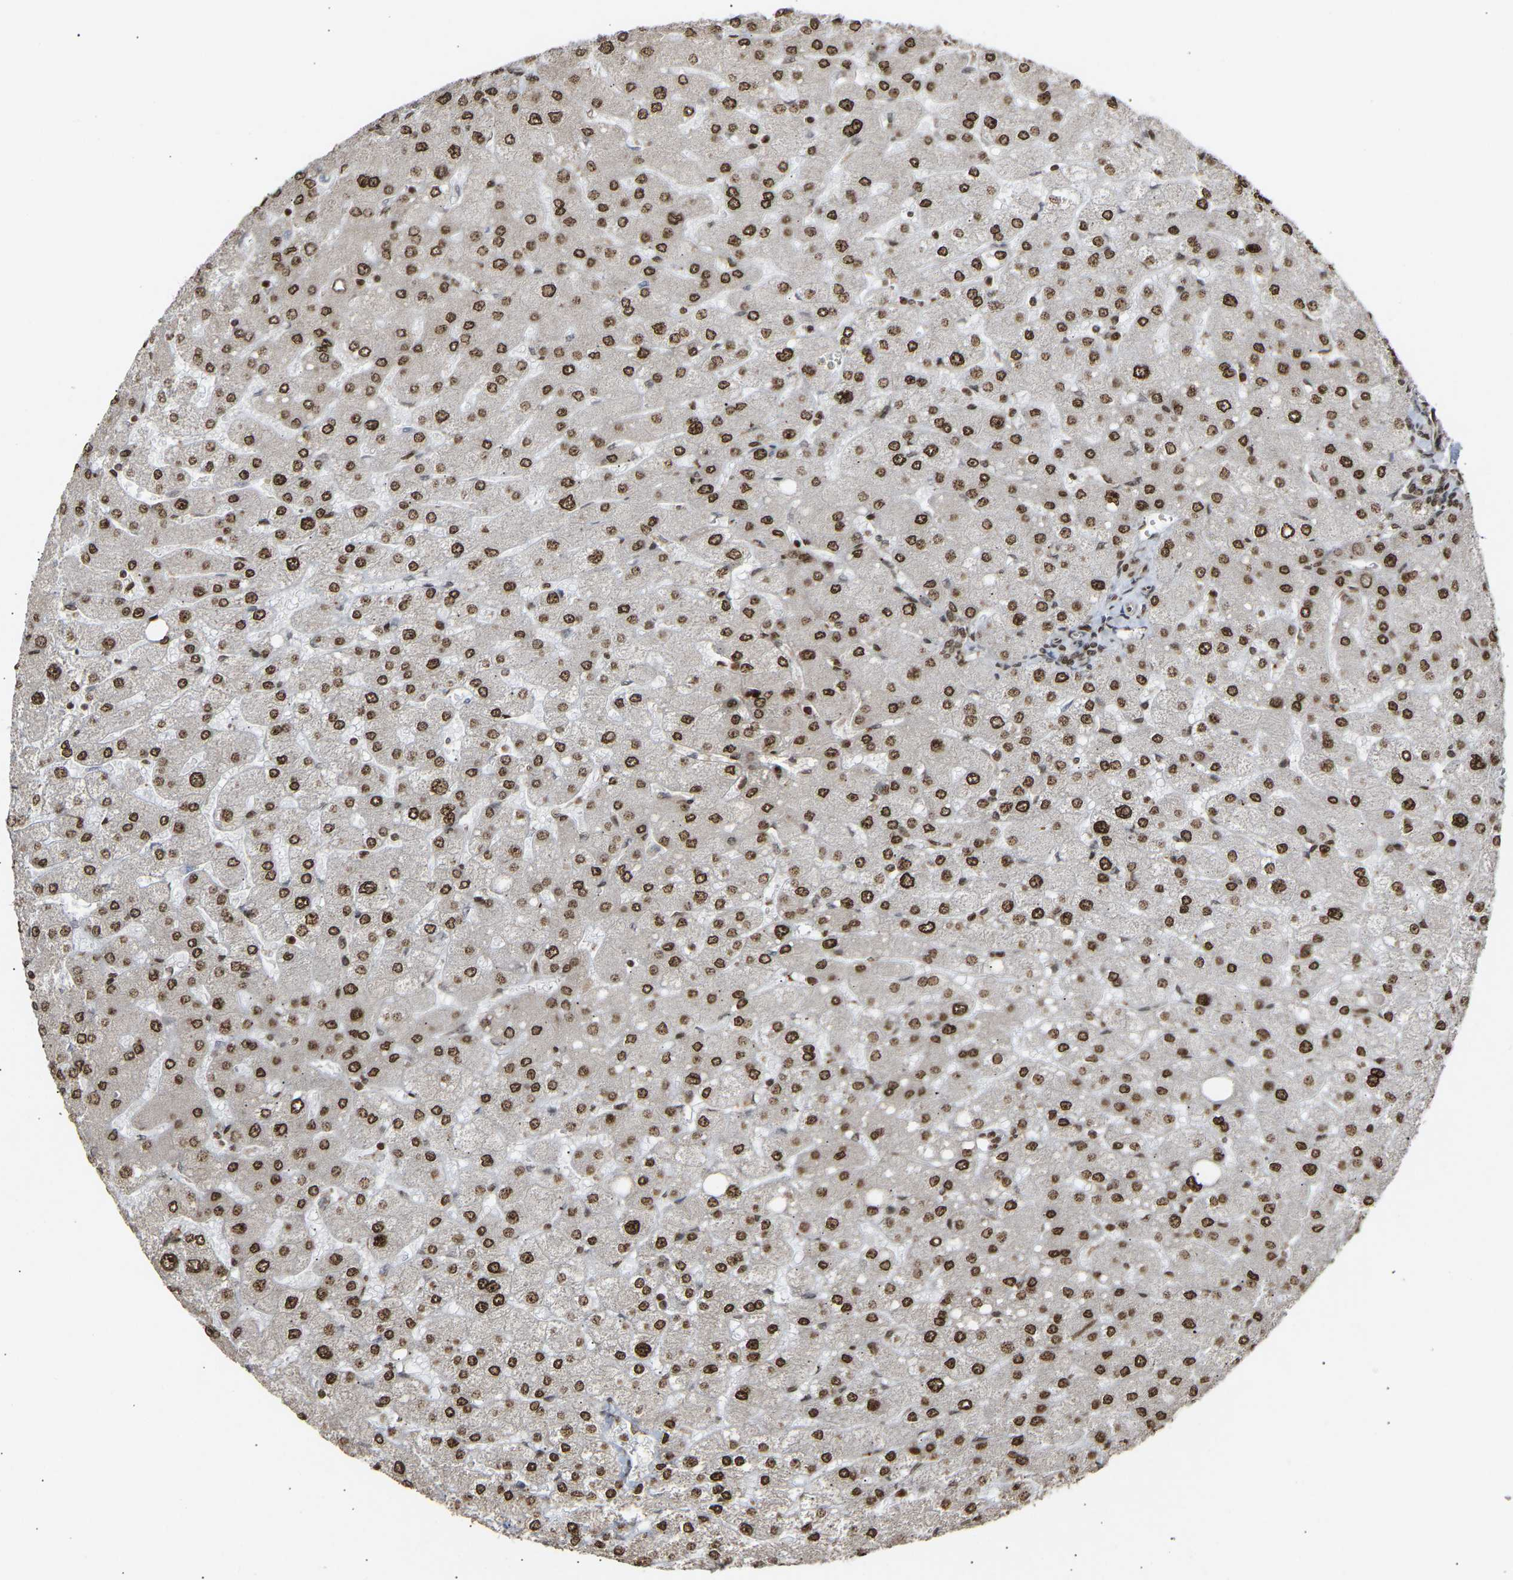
{"staining": {"intensity": "strong", "quantity": ">75%", "location": "nuclear"}, "tissue": "liver", "cell_type": "Cholangiocytes", "image_type": "normal", "snomed": [{"axis": "morphology", "description": "Normal tissue, NOS"}, {"axis": "topography", "description": "Liver"}], "caption": "Liver stained for a protein (brown) demonstrates strong nuclear positive positivity in about >75% of cholangiocytes.", "gene": "ALYREF", "patient": {"sex": "male", "age": 55}}